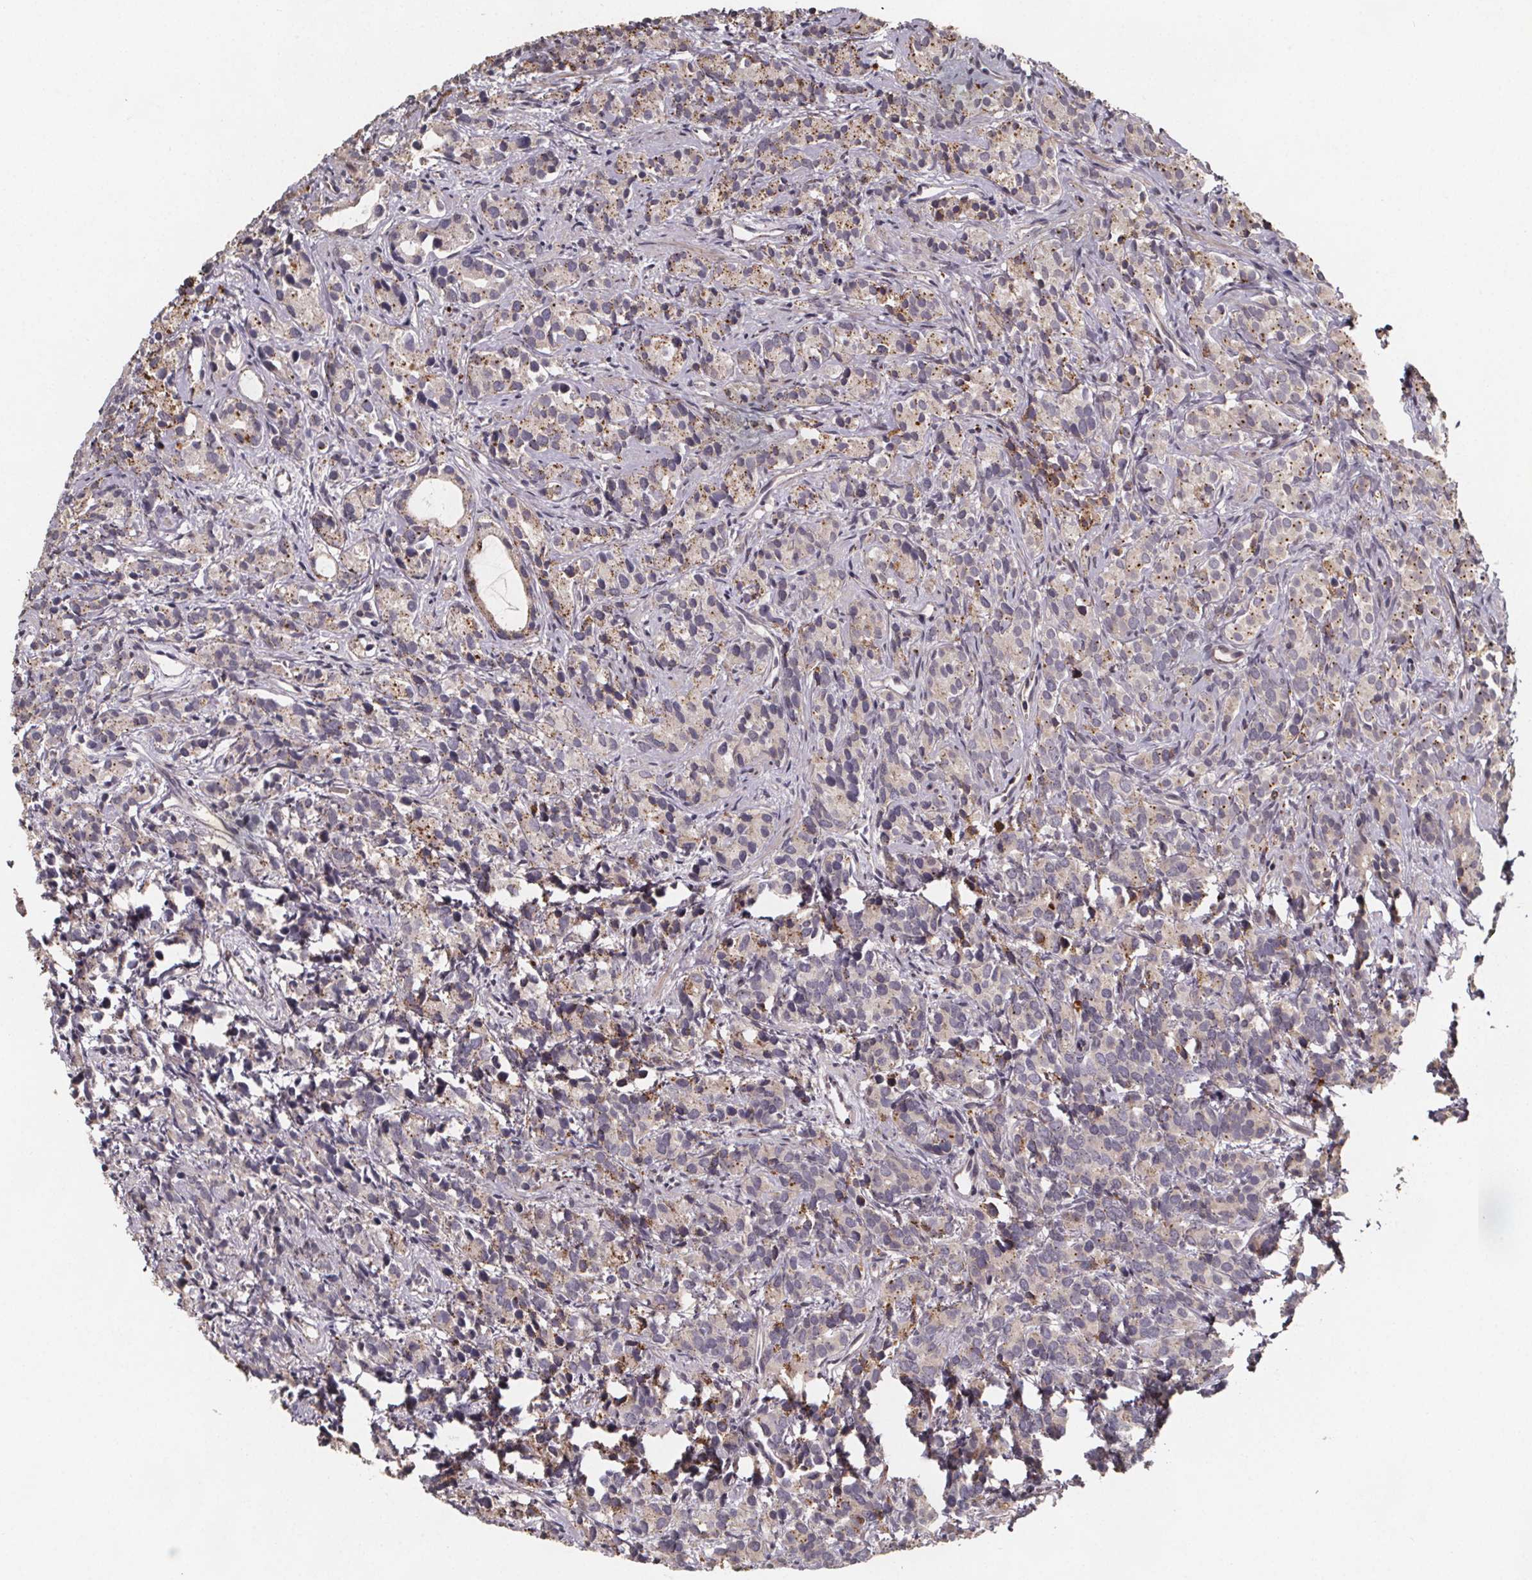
{"staining": {"intensity": "moderate", "quantity": "<25%", "location": "cytoplasmic/membranous"}, "tissue": "prostate cancer", "cell_type": "Tumor cells", "image_type": "cancer", "snomed": [{"axis": "morphology", "description": "Adenocarcinoma, High grade"}, {"axis": "topography", "description": "Prostate"}], "caption": "A micrograph of human prostate cancer (high-grade adenocarcinoma) stained for a protein exhibits moderate cytoplasmic/membranous brown staining in tumor cells.", "gene": "ZNF879", "patient": {"sex": "male", "age": 84}}